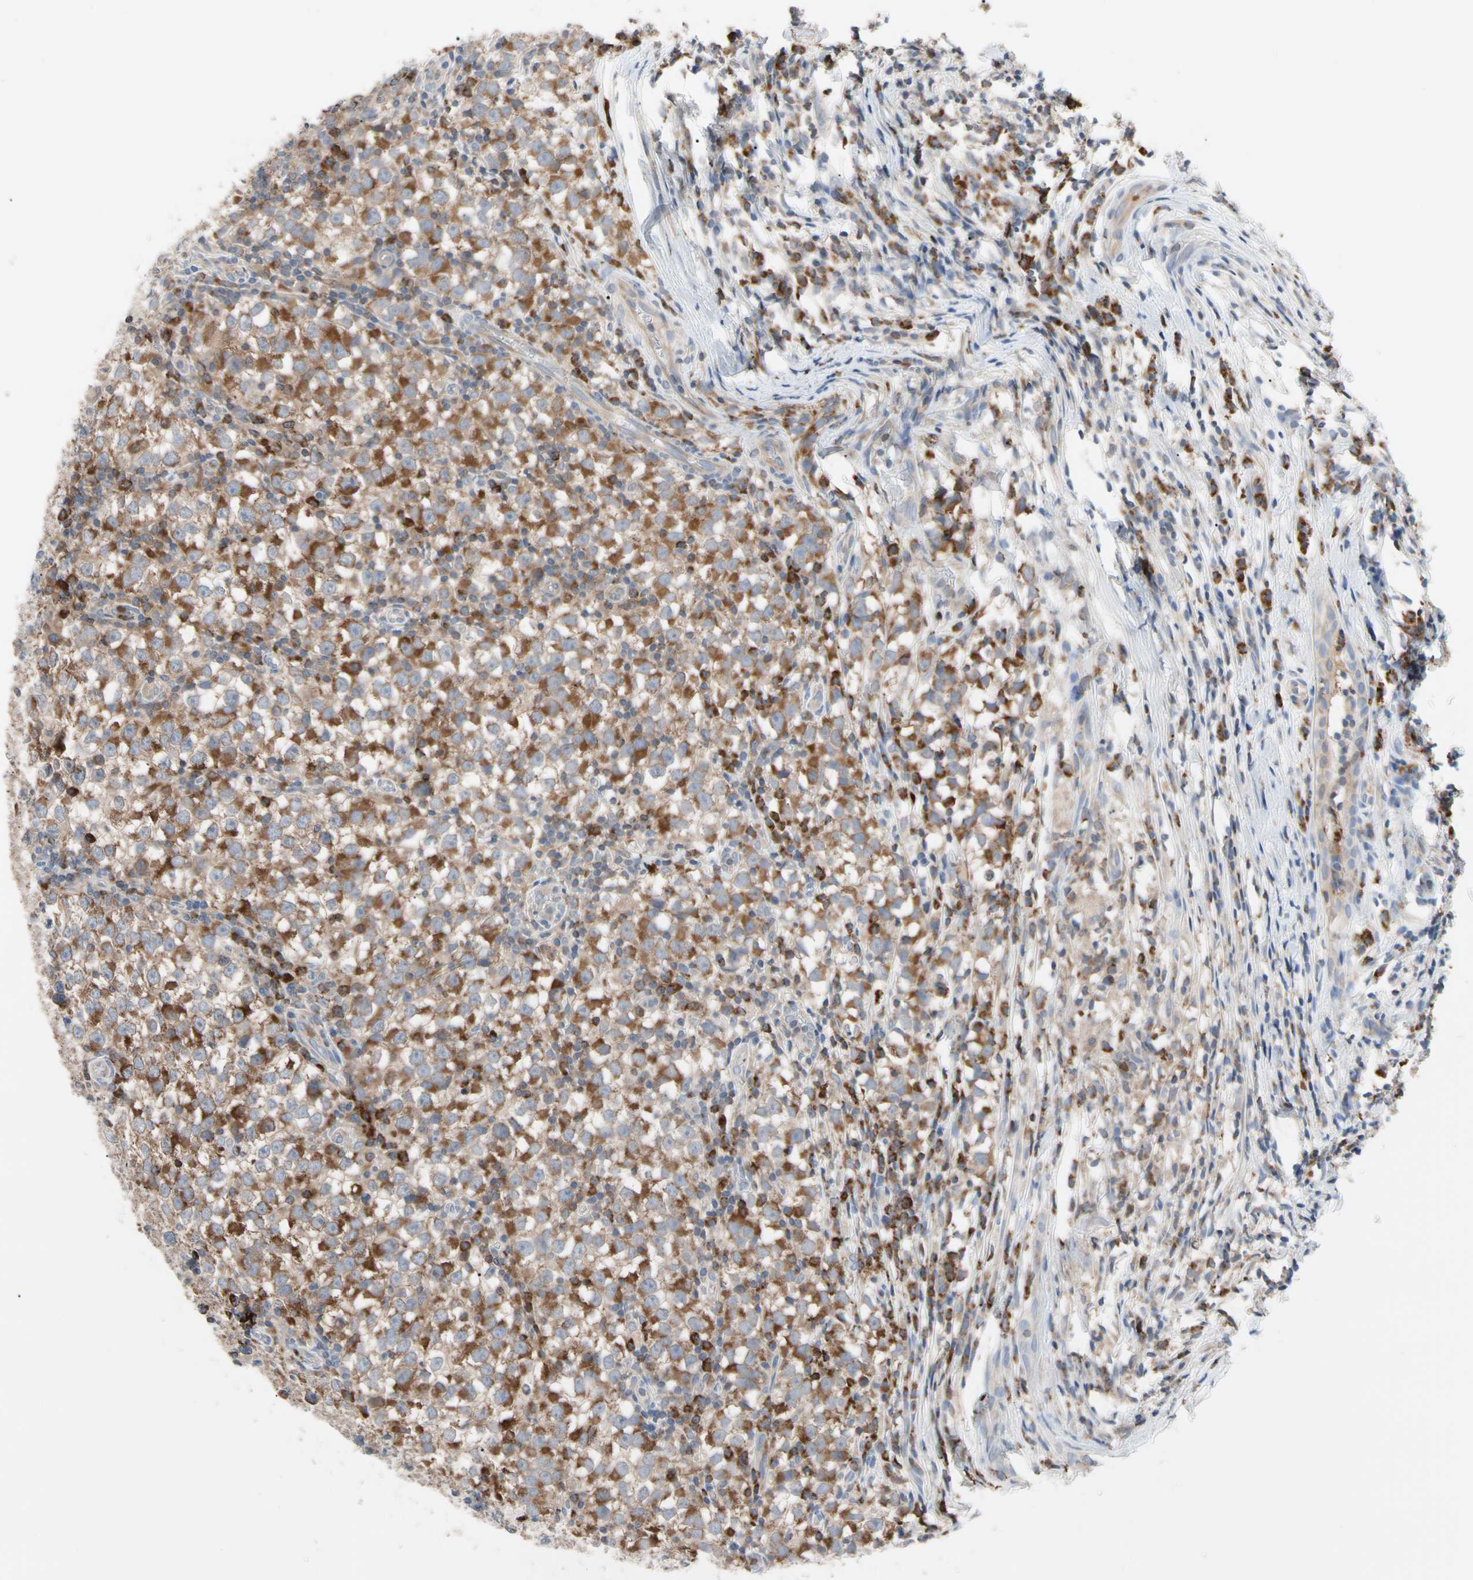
{"staining": {"intensity": "moderate", "quantity": ">75%", "location": "cytoplasmic/membranous"}, "tissue": "testis cancer", "cell_type": "Tumor cells", "image_type": "cancer", "snomed": [{"axis": "morphology", "description": "Seminoma, NOS"}, {"axis": "topography", "description": "Testis"}], "caption": "Seminoma (testis) stained for a protein (brown) shows moderate cytoplasmic/membranous positive staining in approximately >75% of tumor cells.", "gene": "MCL1", "patient": {"sex": "male", "age": 65}}